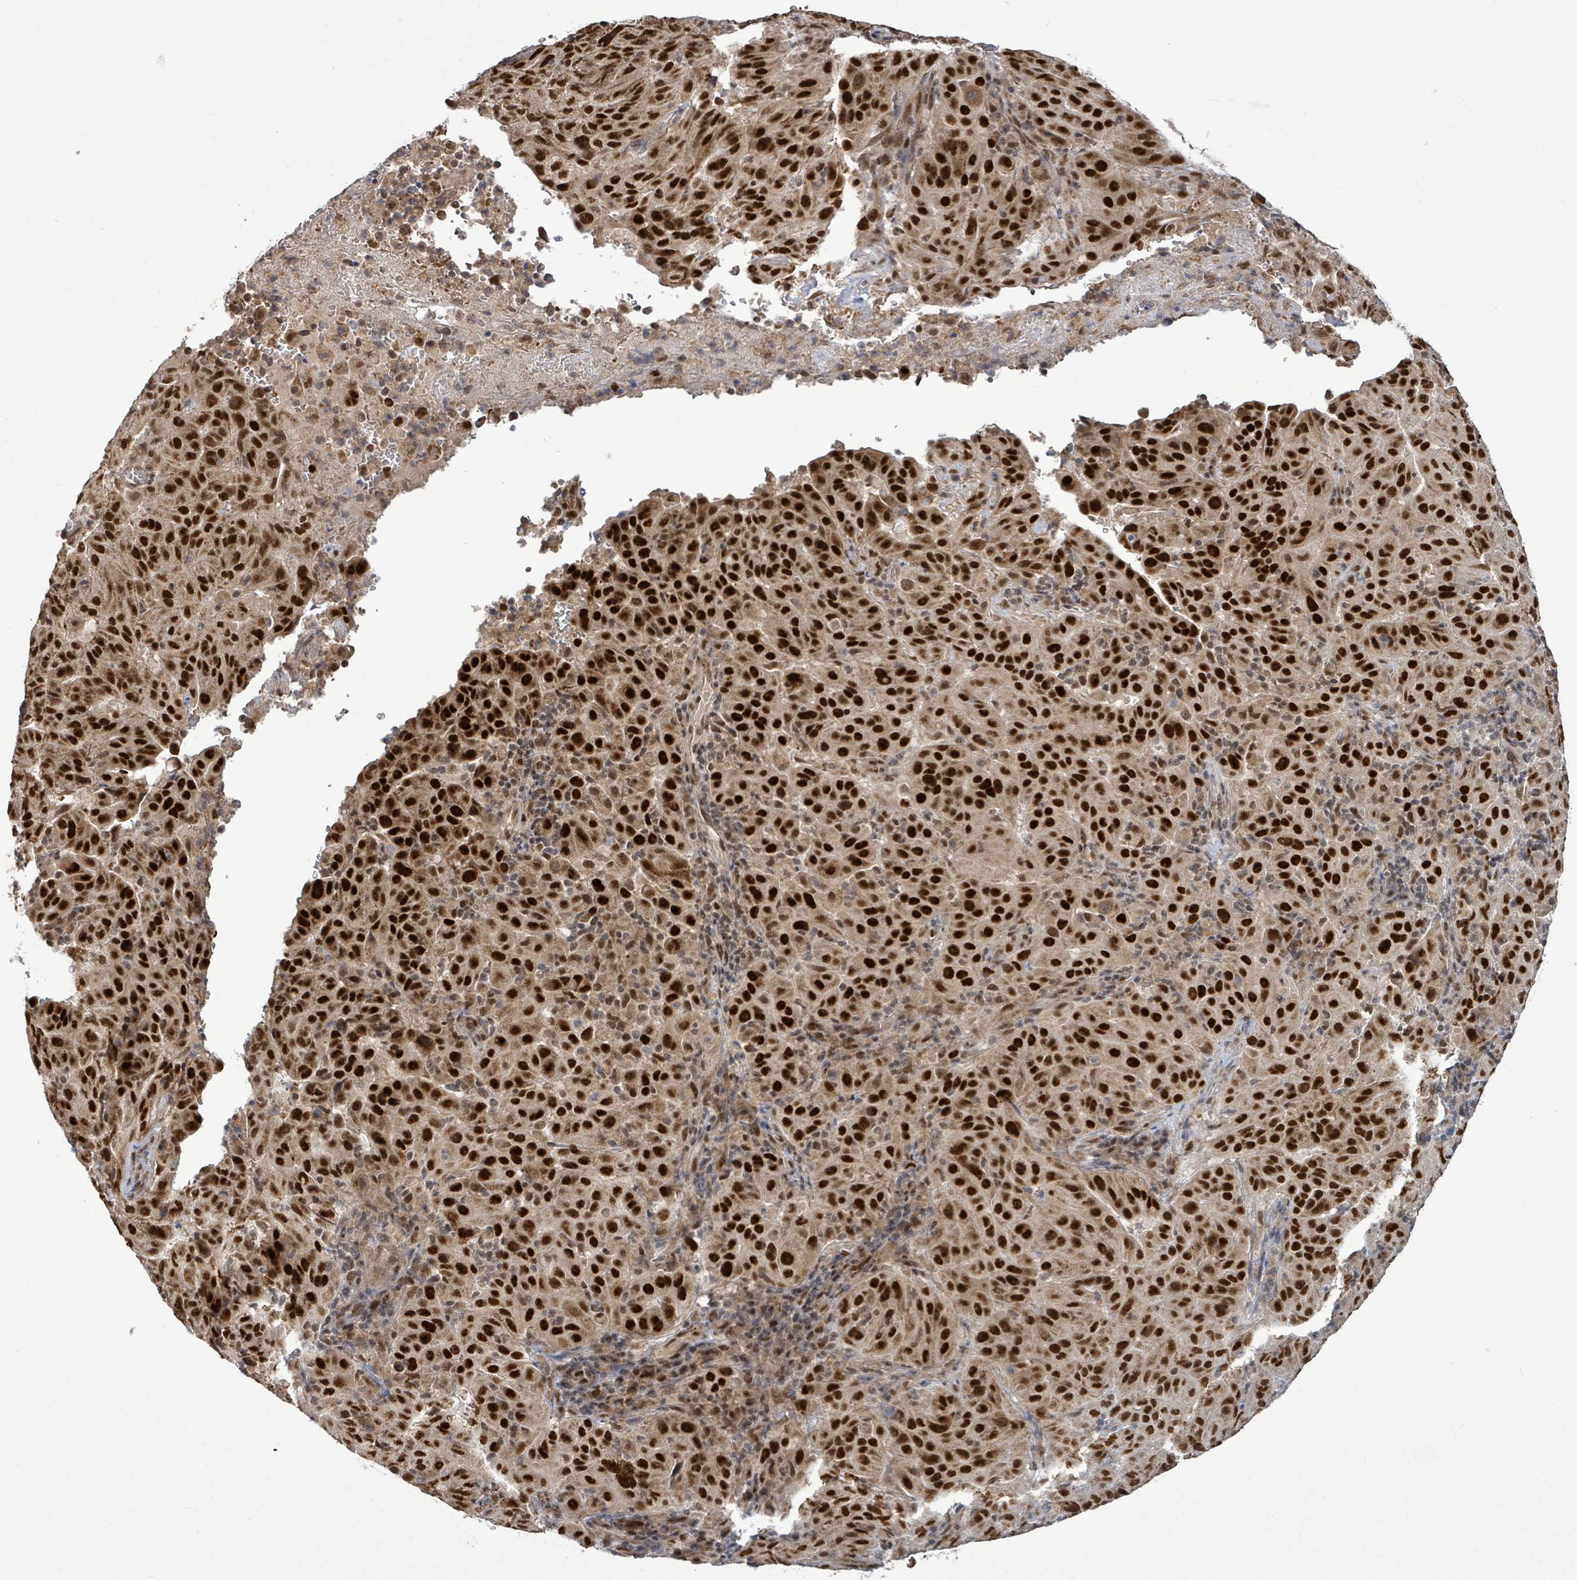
{"staining": {"intensity": "strong", "quantity": ">75%", "location": "nuclear"}, "tissue": "pancreatic cancer", "cell_type": "Tumor cells", "image_type": "cancer", "snomed": [{"axis": "morphology", "description": "Adenocarcinoma, NOS"}, {"axis": "topography", "description": "Pancreas"}], "caption": "Pancreatic cancer was stained to show a protein in brown. There is high levels of strong nuclear positivity in approximately >75% of tumor cells. (DAB (3,3'-diaminobenzidine) = brown stain, brightfield microscopy at high magnification).", "gene": "PATZ1", "patient": {"sex": "male", "age": 63}}